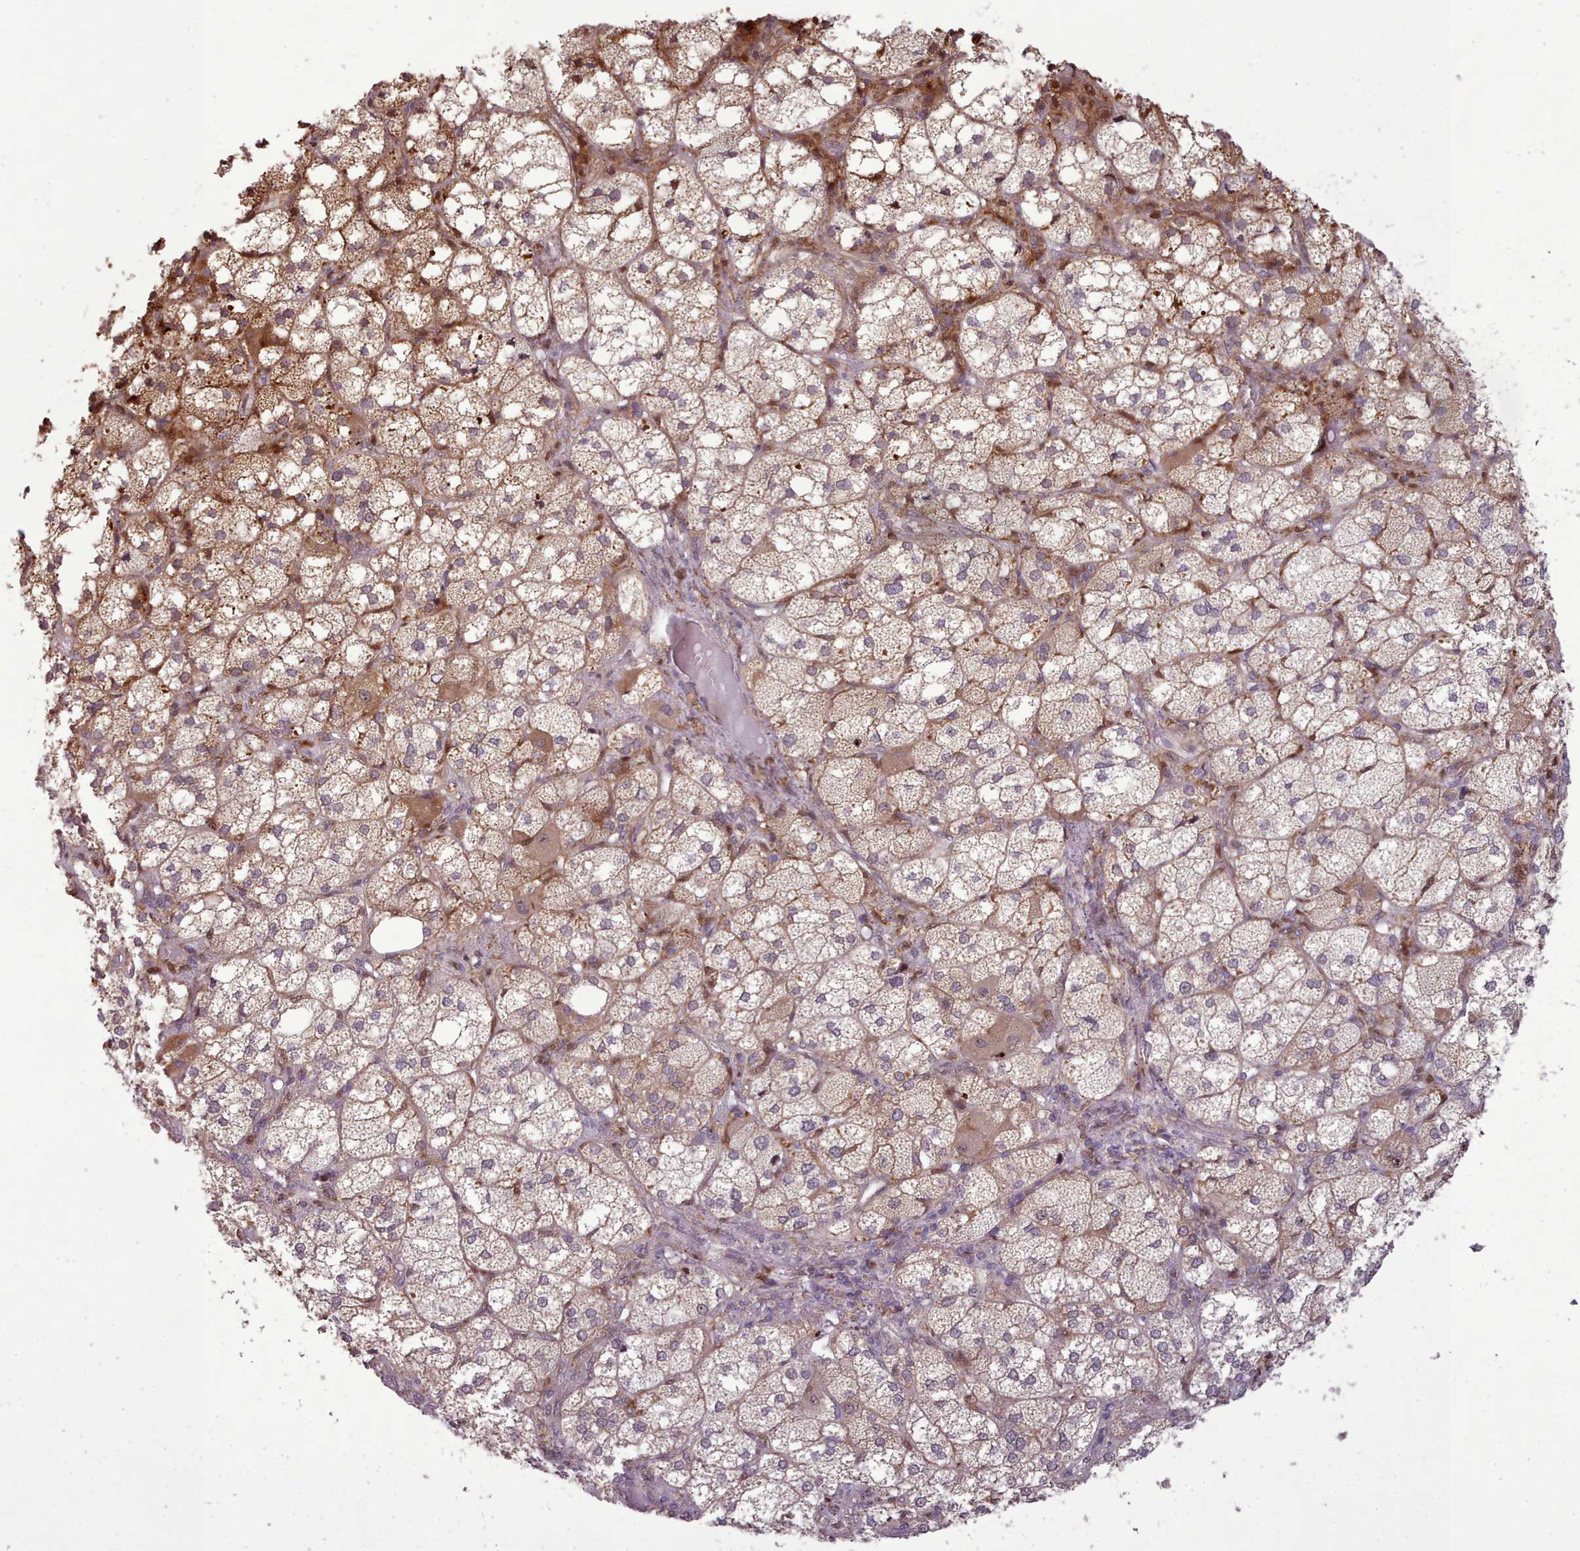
{"staining": {"intensity": "strong", "quantity": "25%-75%", "location": "cytoplasmic/membranous"}, "tissue": "adrenal gland", "cell_type": "Glandular cells", "image_type": "normal", "snomed": [{"axis": "morphology", "description": "Normal tissue, NOS"}, {"axis": "topography", "description": "Adrenal gland"}], "caption": "A high amount of strong cytoplasmic/membranous expression is appreciated in approximately 25%-75% of glandular cells in unremarkable adrenal gland.", "gene": "LGALS9B", "patient": {"sex": "female", "age": 61}}